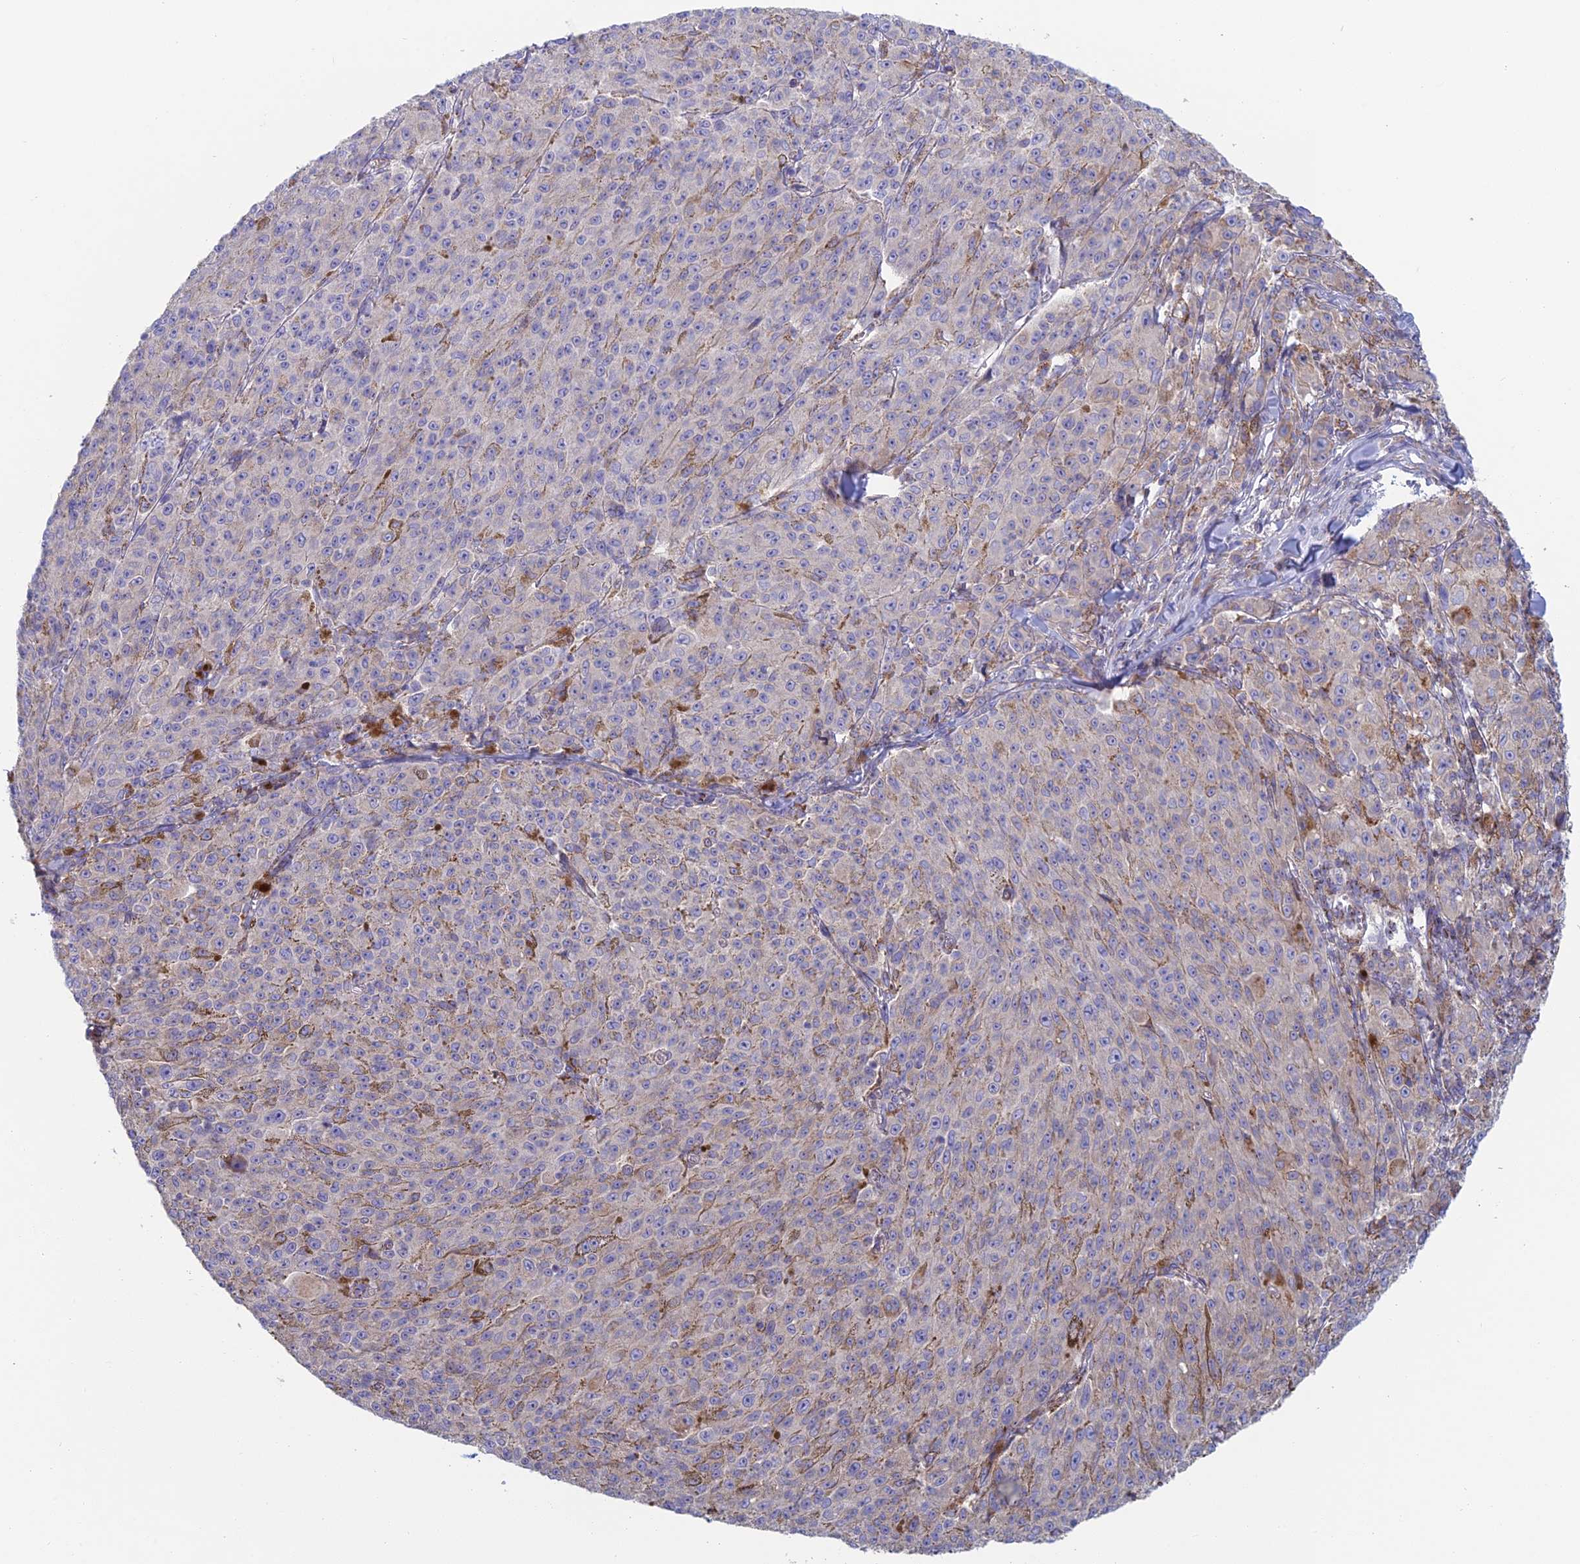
{"staining": {"intensity": "negative", "quantity": "none", "location": "none"}, "tissue": "melanoma", "cell_type": "Tumor cells", "image_type": "cancer", "snomed": [{"axis": "morphology", "description": "Malignant melanoma, NOS"}, {"axis": "topography", "description": "Skin"}], "caption": "This image is of melanoma stained with IHC to label a protein in brown with the nuclei are counter-stained blue. There is no positivity in tumor cells.", "gene": "IFTAP", "patient": {"sex": "female", "age": 52}}